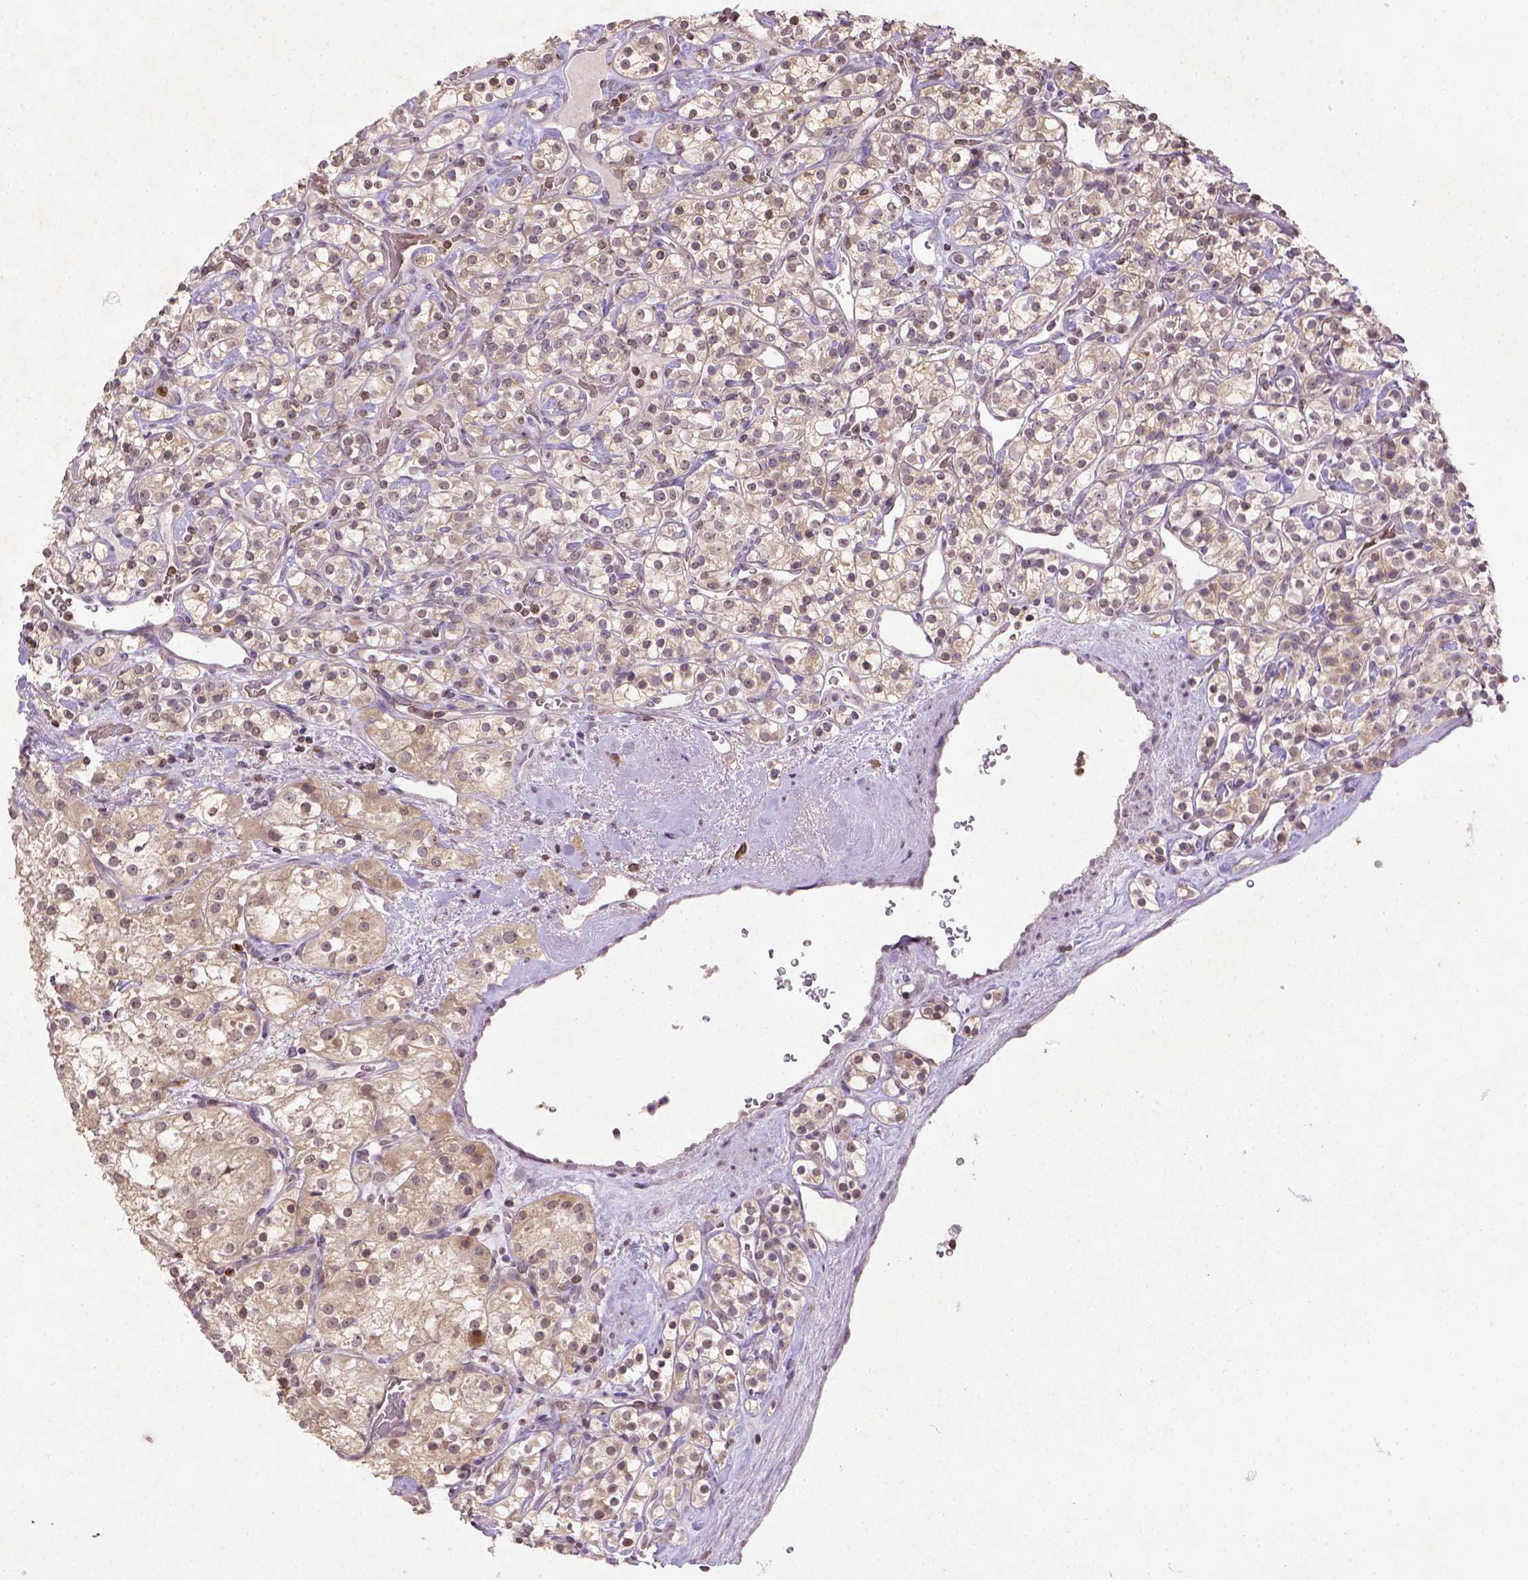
{"staining": {"intensity": "weak", "quantity": ">75%", "location": "cytoplasmic/membranous"}, "tissue": "renal cancer", "cell_type": "Tumor cells", "image_type": "cancer", "snomed": [{"axis": "morphology", "description": "Adenocarcinoma, NOS"}, {"axis": "topography", "description": "Kidney"}], "caption": "This image reveals immunohistochemistry staining of human renal cancer (adenocarcinoma), with low weak cytoplasmic/membranous staining in about >75% of tumor cells.", "gene": "NUDT3", "patient": {"sex": "male", "age": 77}}